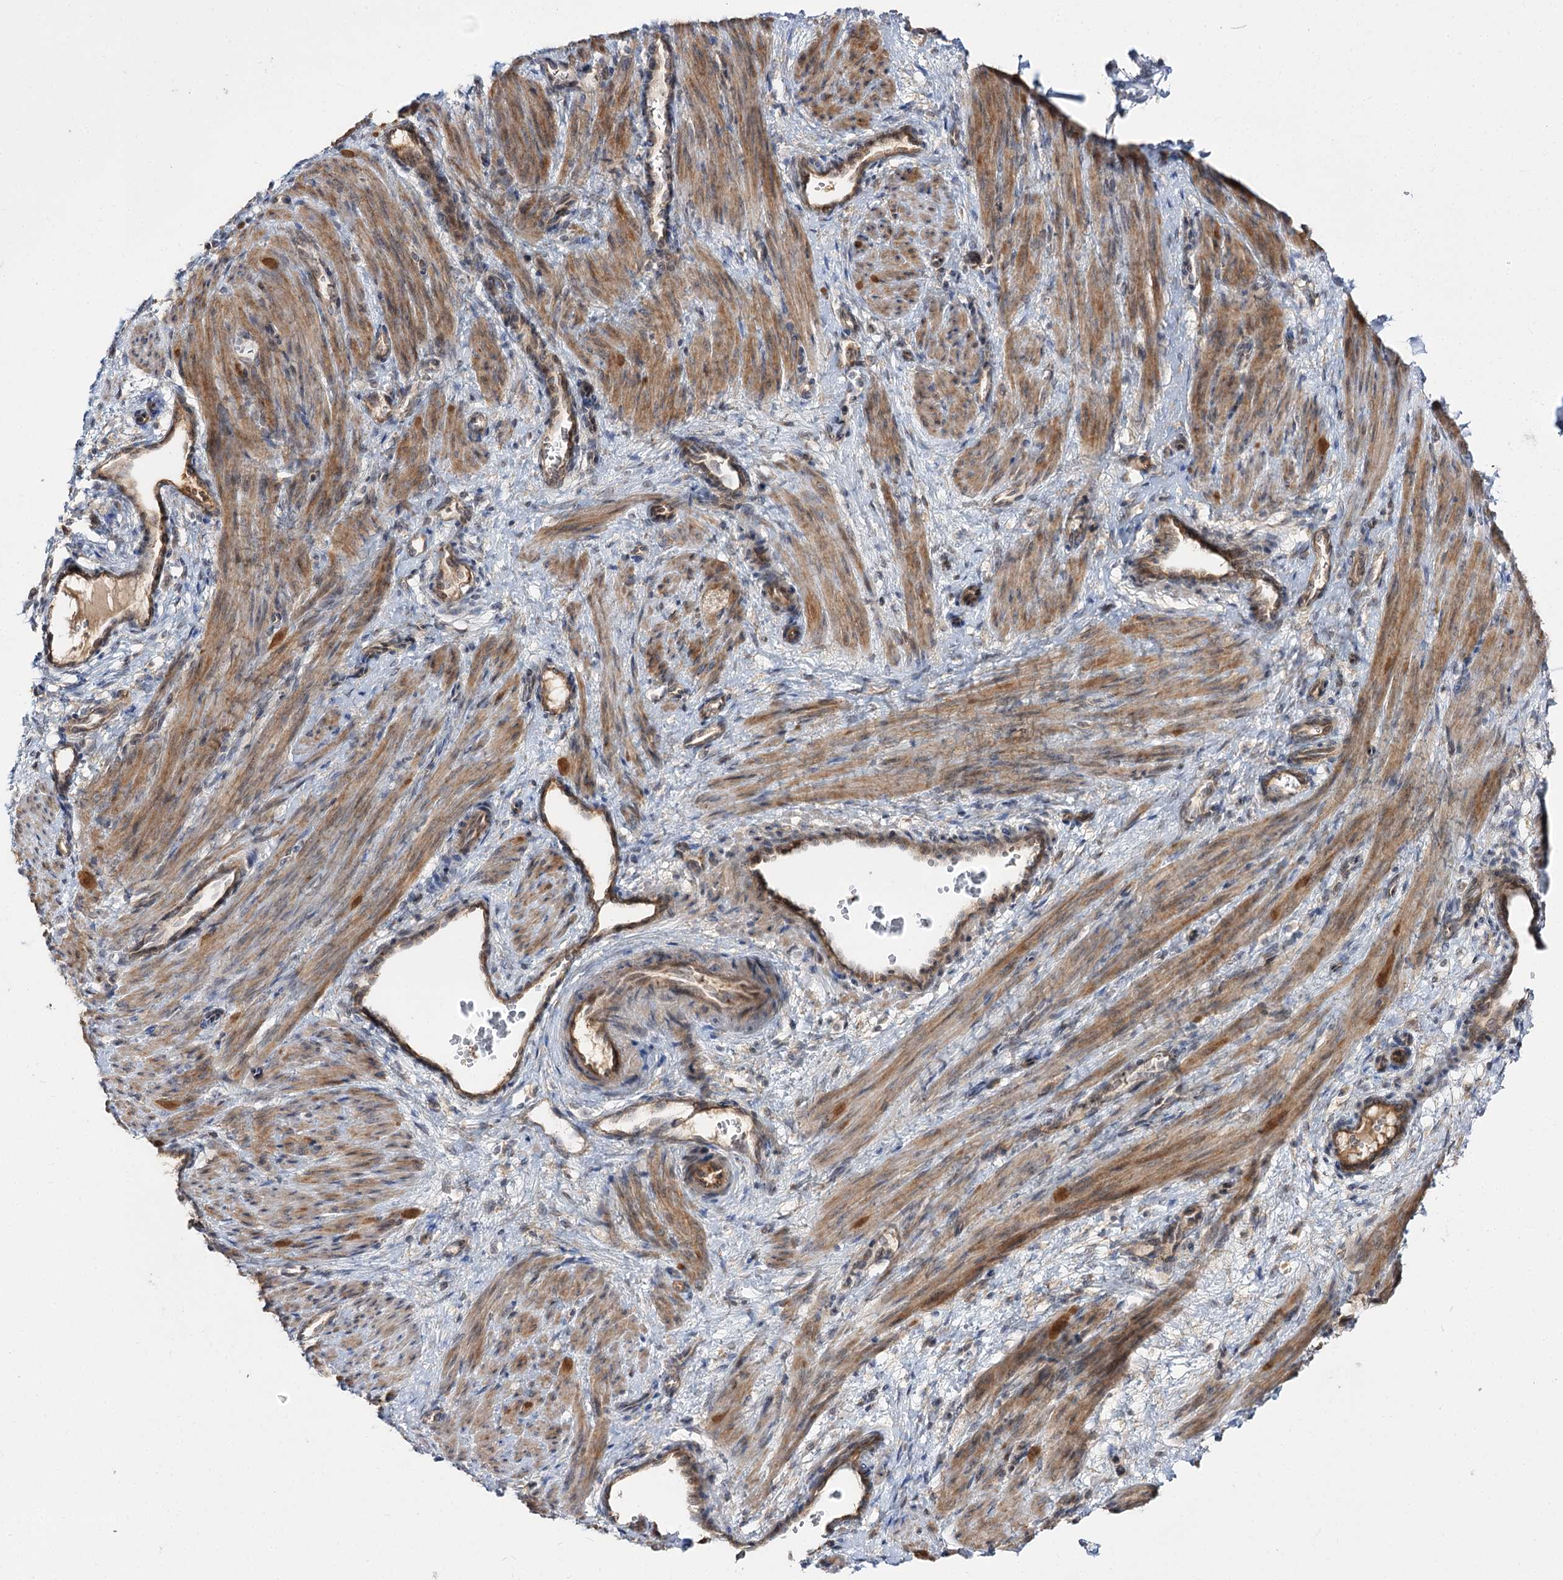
{"staining": {"intensity": "moderate", "quantity": ">75%", "location": "cytoplasmic/membranous"}, "tissue": "smooth muscle", "cell_type": "Smooth muscle cells", "image_type": "normal", "snomed": [{"axis": "morphology", "description": "Normal tissue, NOS"}, {"axis": "topography", "description": "Endometrium"}], "caption": "Brown immunohistochemical staining in normal smooth muscle demonstrates moderate cytoplasmic/membranous staining in approximately >75% of smooth muscle cells.", "gene": "C11orf80", "patient": {"sex": "female", "age": 33}}